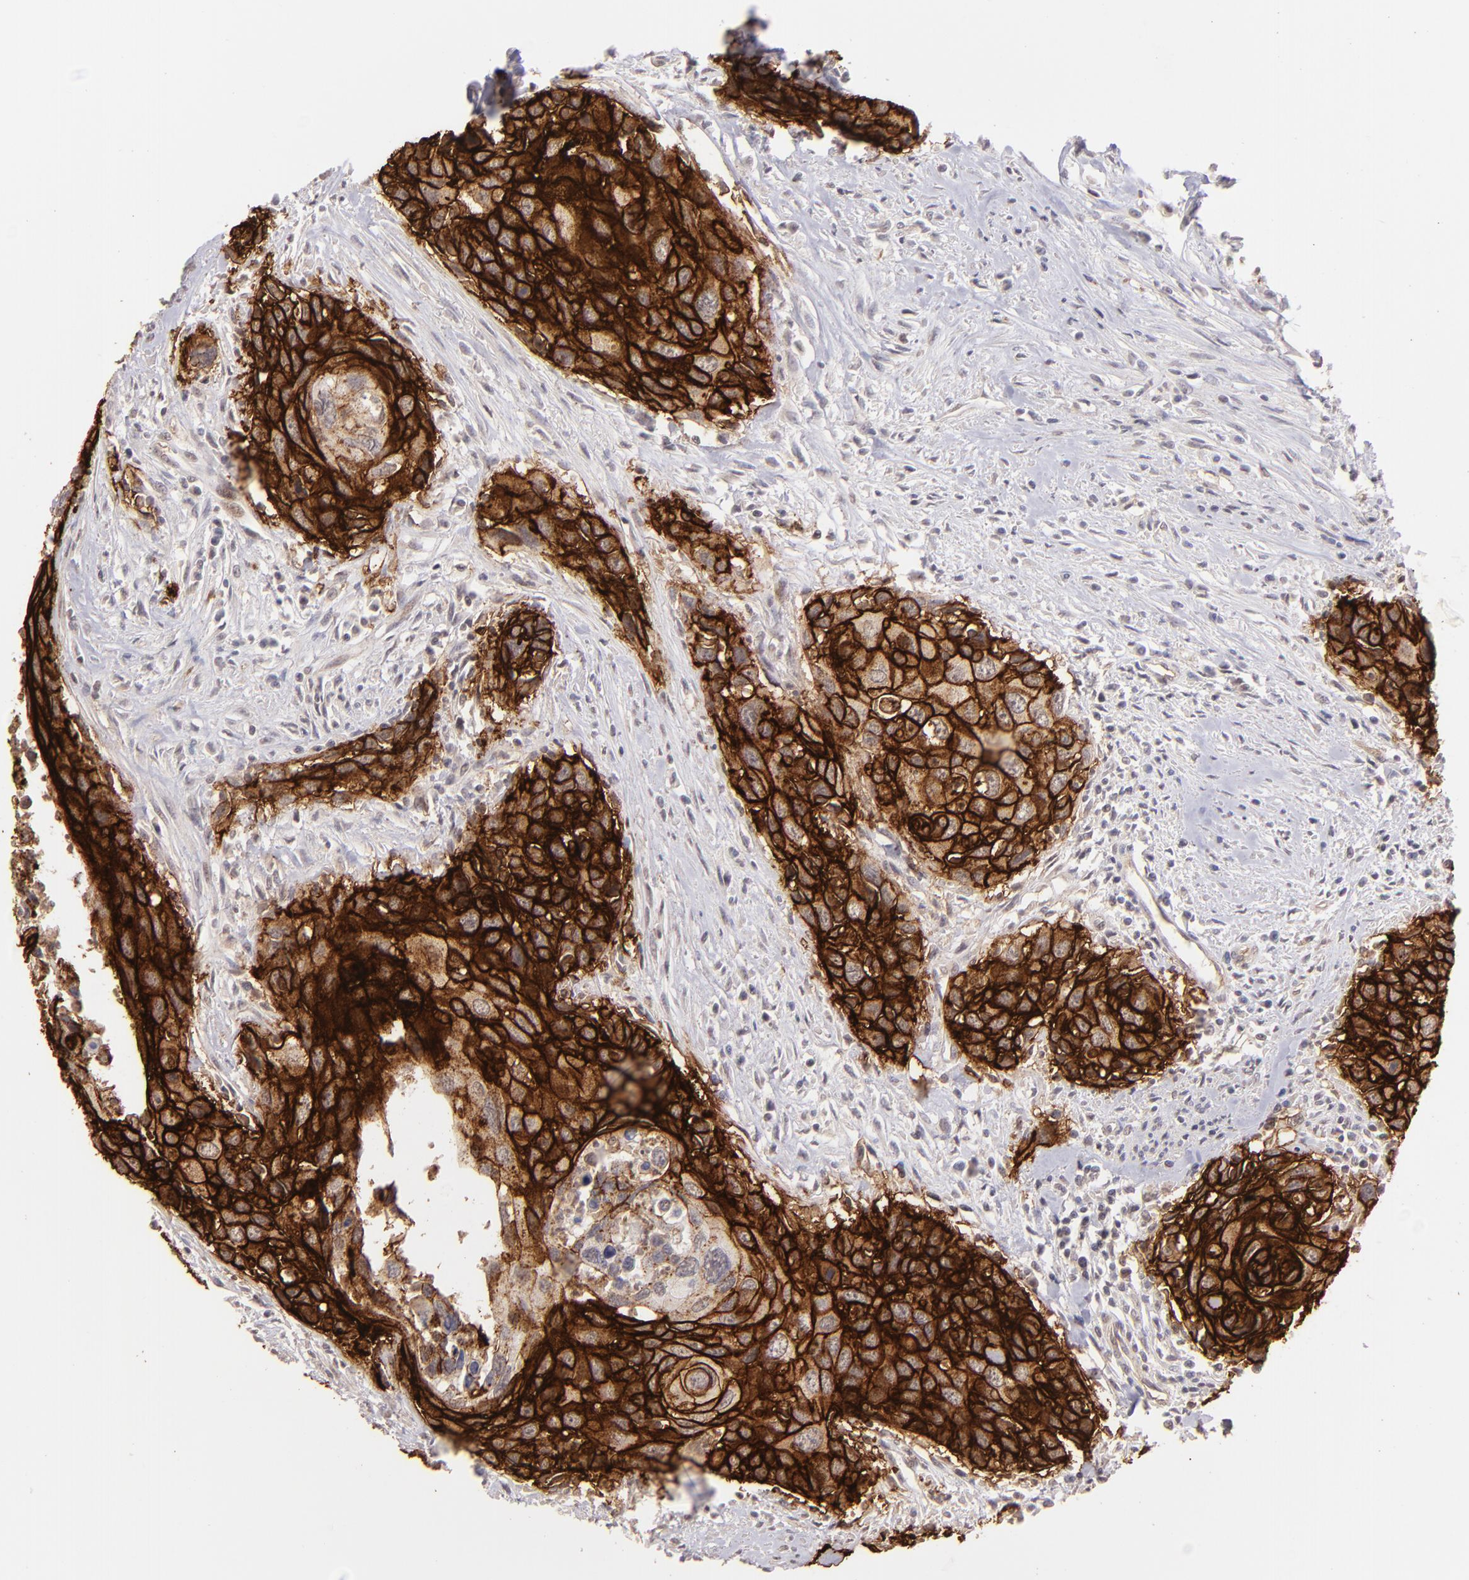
{"staining": {"intensity": "strong", "quantity": ">75%", "location": "cytoplasmic/membranous"}, "tissue": "urothelial cancer", "cell_type": "Tumor cells", "image_type": "cancer", "snomed": [{"axis": "morphology", "description": "Urothelial carcinoma, High grade"}, {"axis": "topography", "description": "Urinary bladder"}], "caption": "This is an image of immunohistochemistry (IHC) staining of urothelial carcinoma (high-grade), which shows strong staining in the cytoplasmic/membranous of tumor cells.", "gene": "CLDN1", "patient": {"sex": "male", "age": 71}}